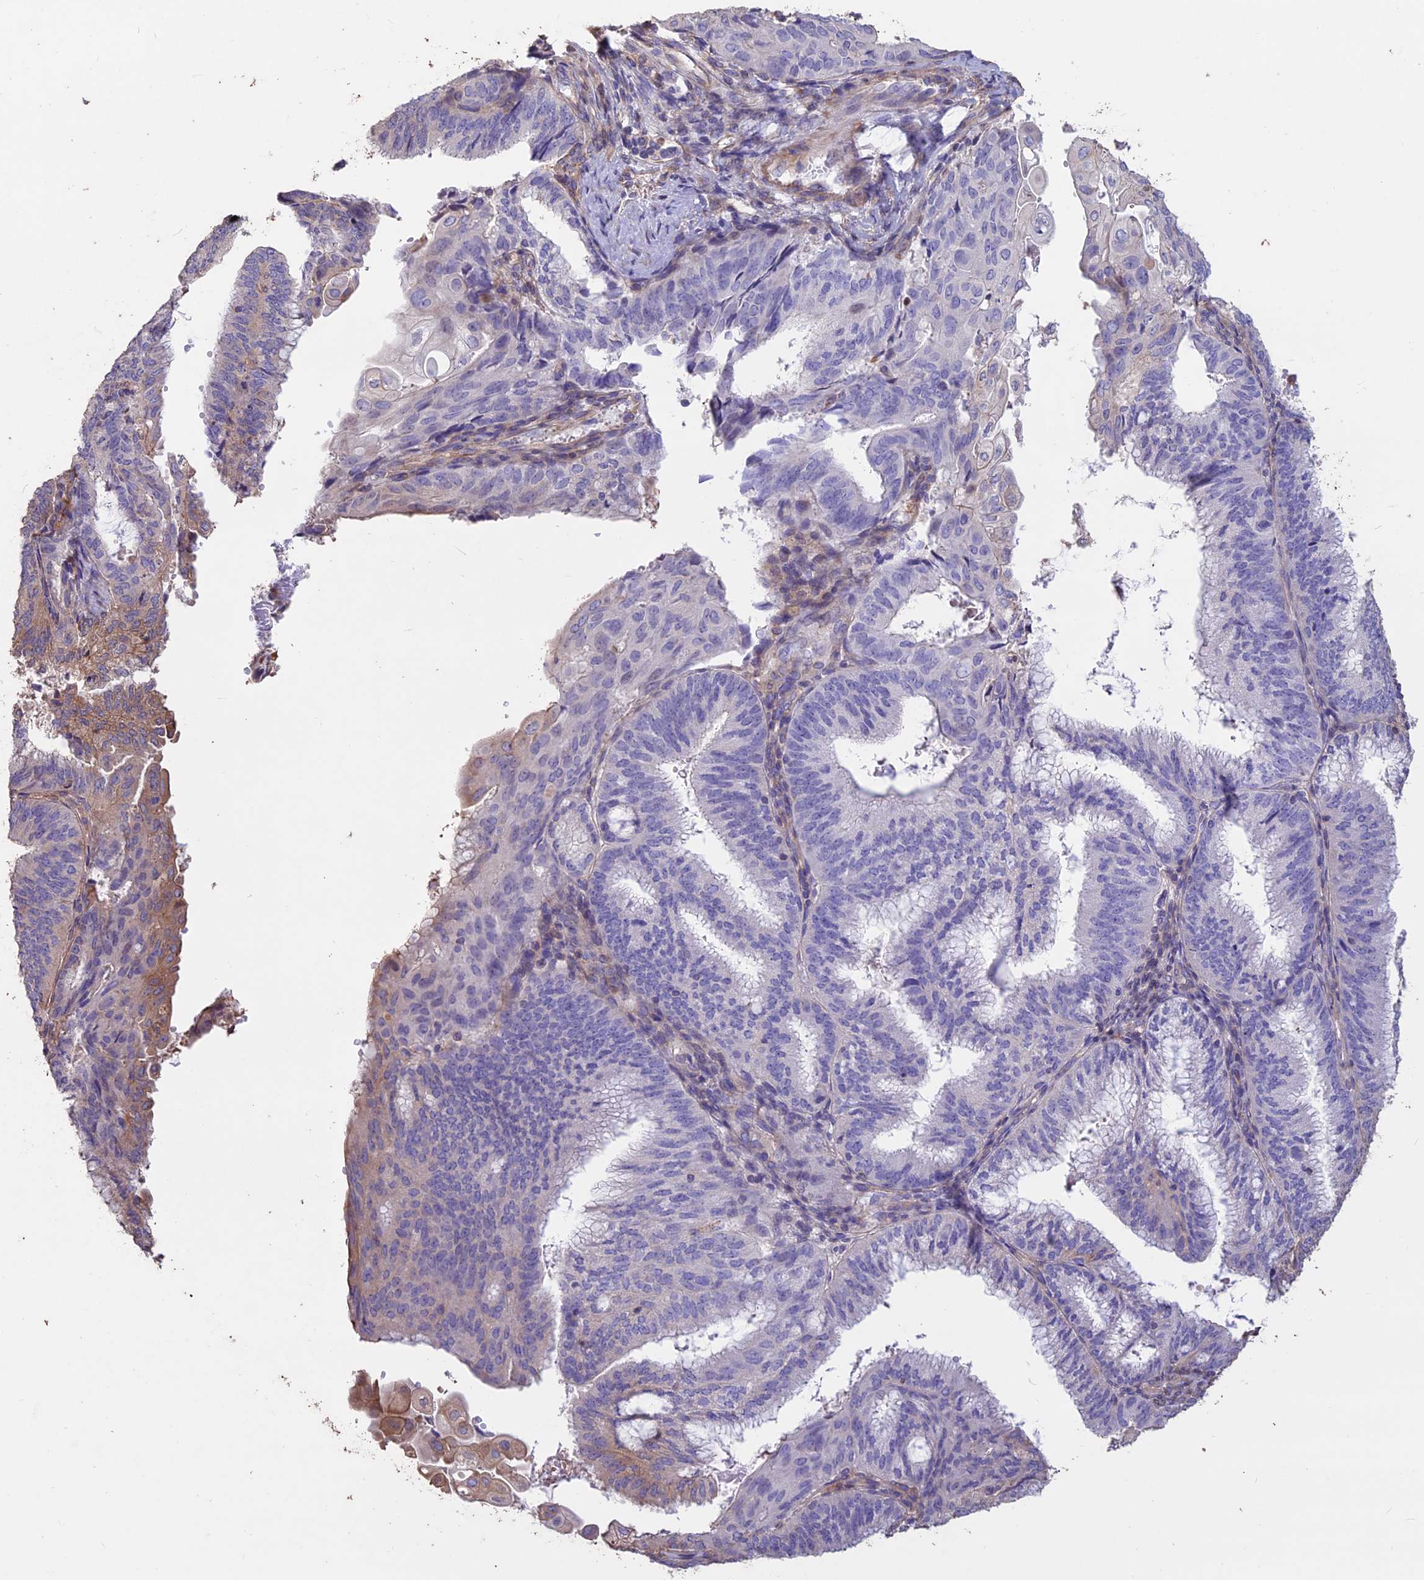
{"staining": {"intensity": "weak", "quantity": "<25%", "location": "cytoplasmic/membranous"}, "tissue": "endometrial cancer", "cell_type": "Tumor cells", "image_type": "cancer", "snomed": [{"axis": "morphology", "description": "Adenocarcinoma, NOS"}, {"axis": "topography", "description": "Endometrium"}], "caption": "Human endometrial cancer (adenocarcinoma) stained for a protein using immunohistochemistry displays no staining in tumor cells.", "gene": "CCDC148", "patient": {"sex": "female", "age": 49}}